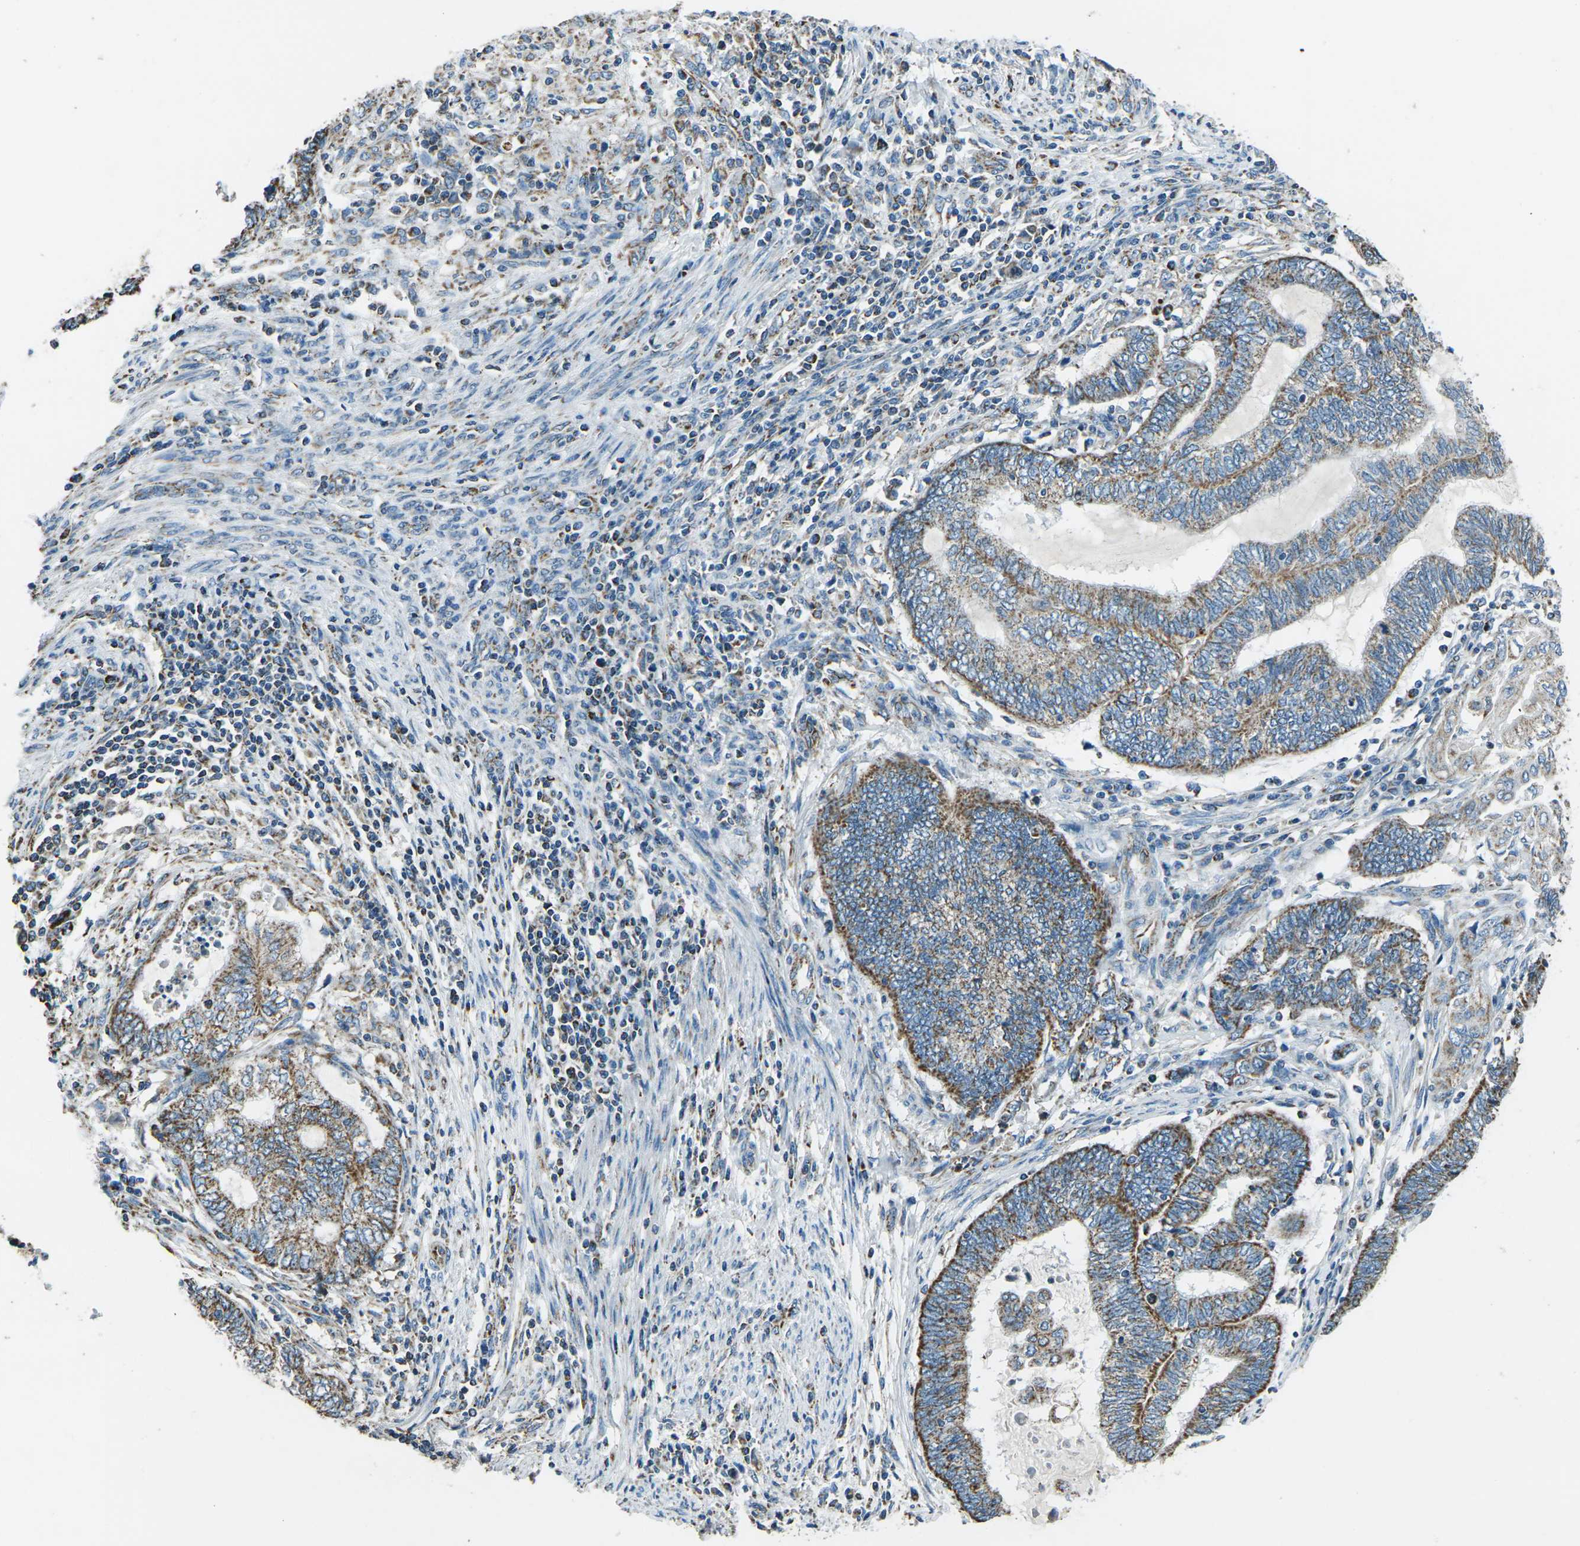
{"staining": {"intensity": "moderate", "quantity": ">75%", "location": "cytoplasmic/membranous"}, "tissue": "endometrial cancer", "cell_type": "Tumor cells", "image_type": "cancer", "snomed": [{"axis": "morphology", "description": "Adenocarcinoma, NOS"}, {"axis": "topography", "description": "Uterus"}, {"axis": "topography", "description": "Endometrium"}], "caption": "An image of endometrial adenocarcinoma stained for a protein exhibits moderate cytoplasmic/membranous brown staining in tumor cells.", "gene": "IRF3", "patient": {"sex": "female", "age": 70}}